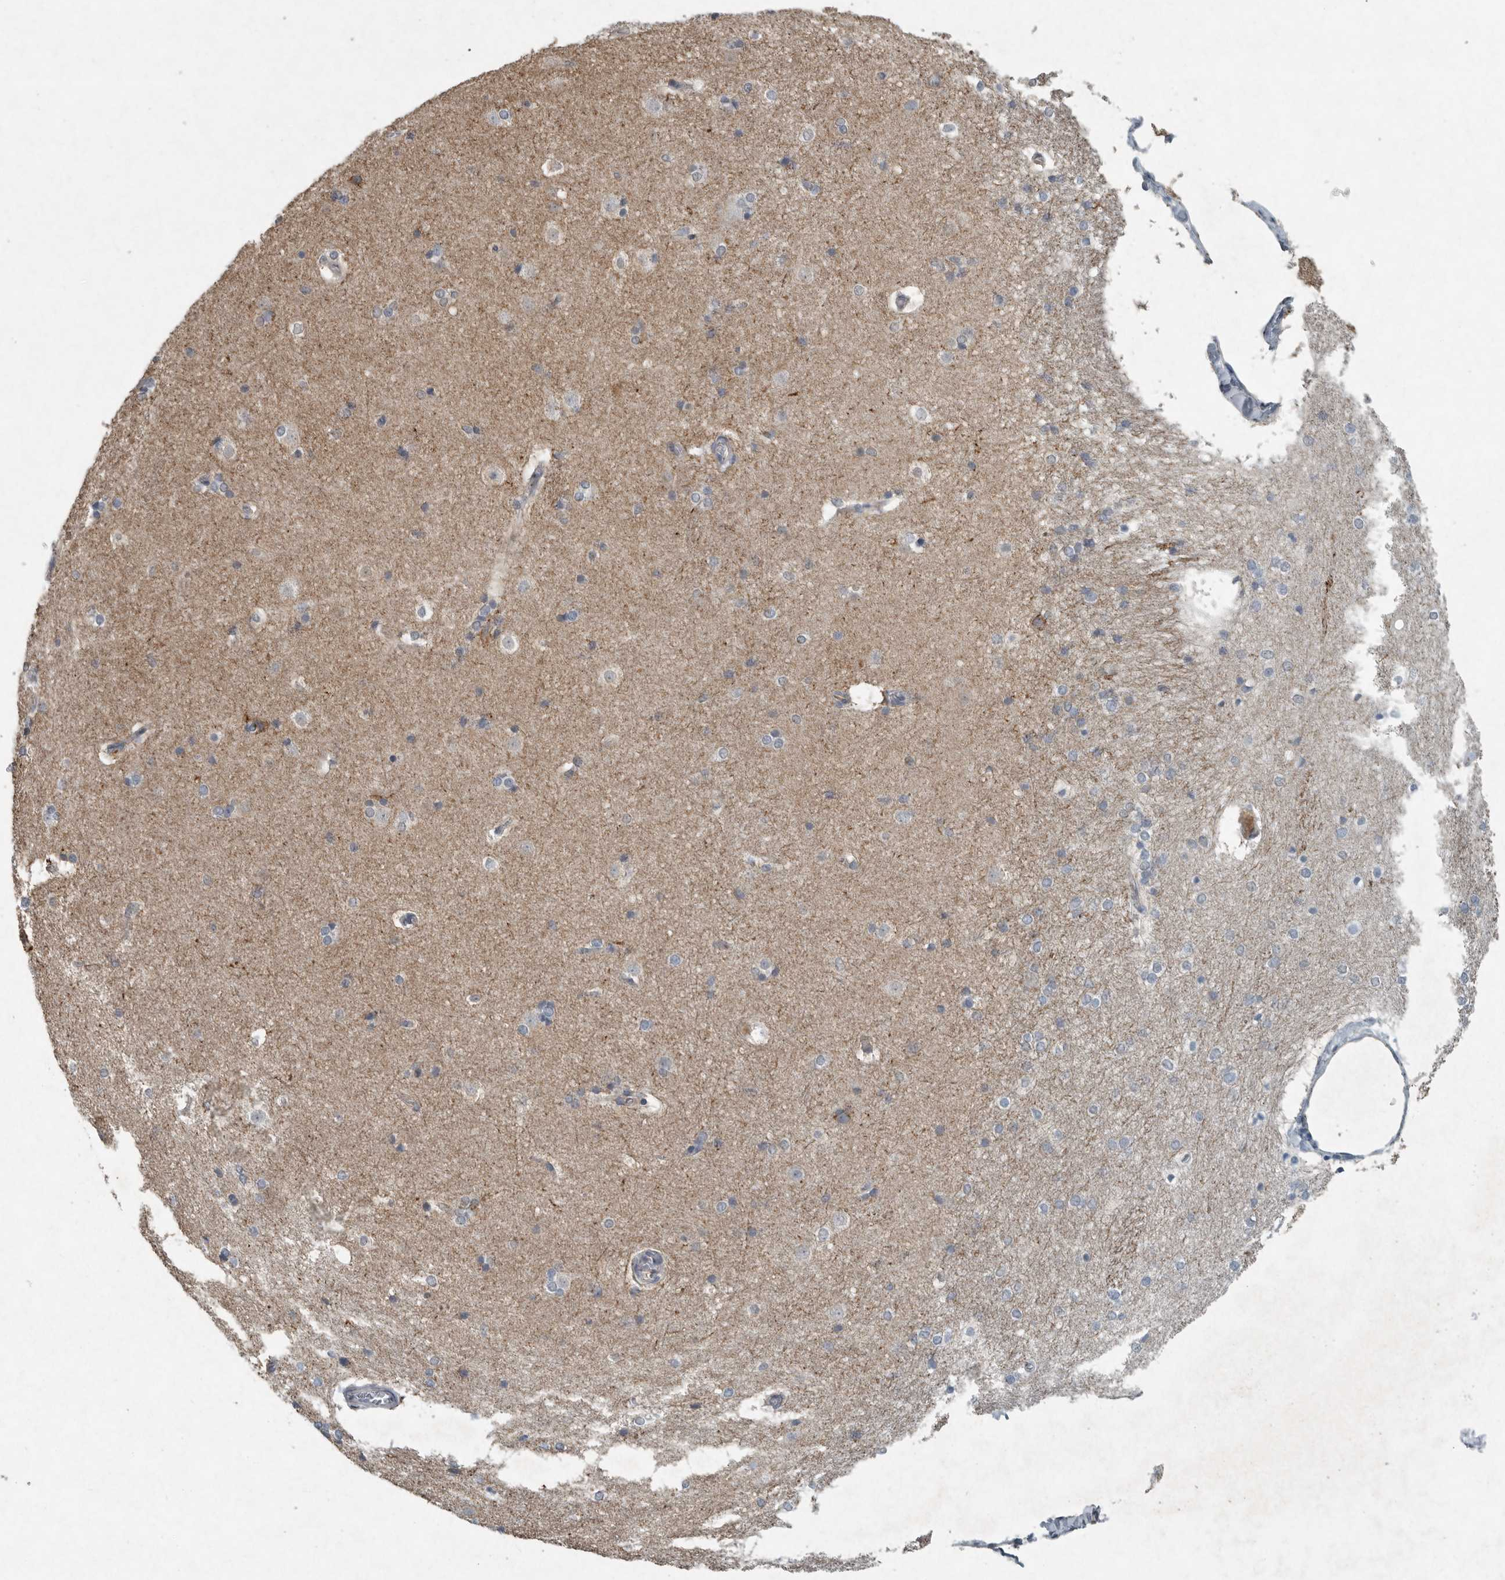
{"staining": {"intensity": "moderate", "quantity": "<25%", "location": "cytoplasmic/membranous"}, "tissue": "caudate", "cell_type": "Glial cells", "image_type": "normal", "snomed": [{"axis": "morphology", "description": "Normal tissue, NOS"}, {"axis": "topography", "description": "Lateral ventricle wall"}], "caption": "High-magnification brightfield microscopy of unremarkable caudate stained with DAB (3,3'-diaminobenzidine) (brown) and counterstained with hematoxylin (blue). glial cells exhibit moderate cytoplasmic/membranous staining is identified in approximately<25% of cells. The staining was performed using DAB (3,3'-diaminobenzidine) to visualize the protein expression in brown, while the nuclei were stained in blue with hematoxylin (Magnification: 20x).", "gene": "IL20", "patient": {"sex": "female", "age": 19}}